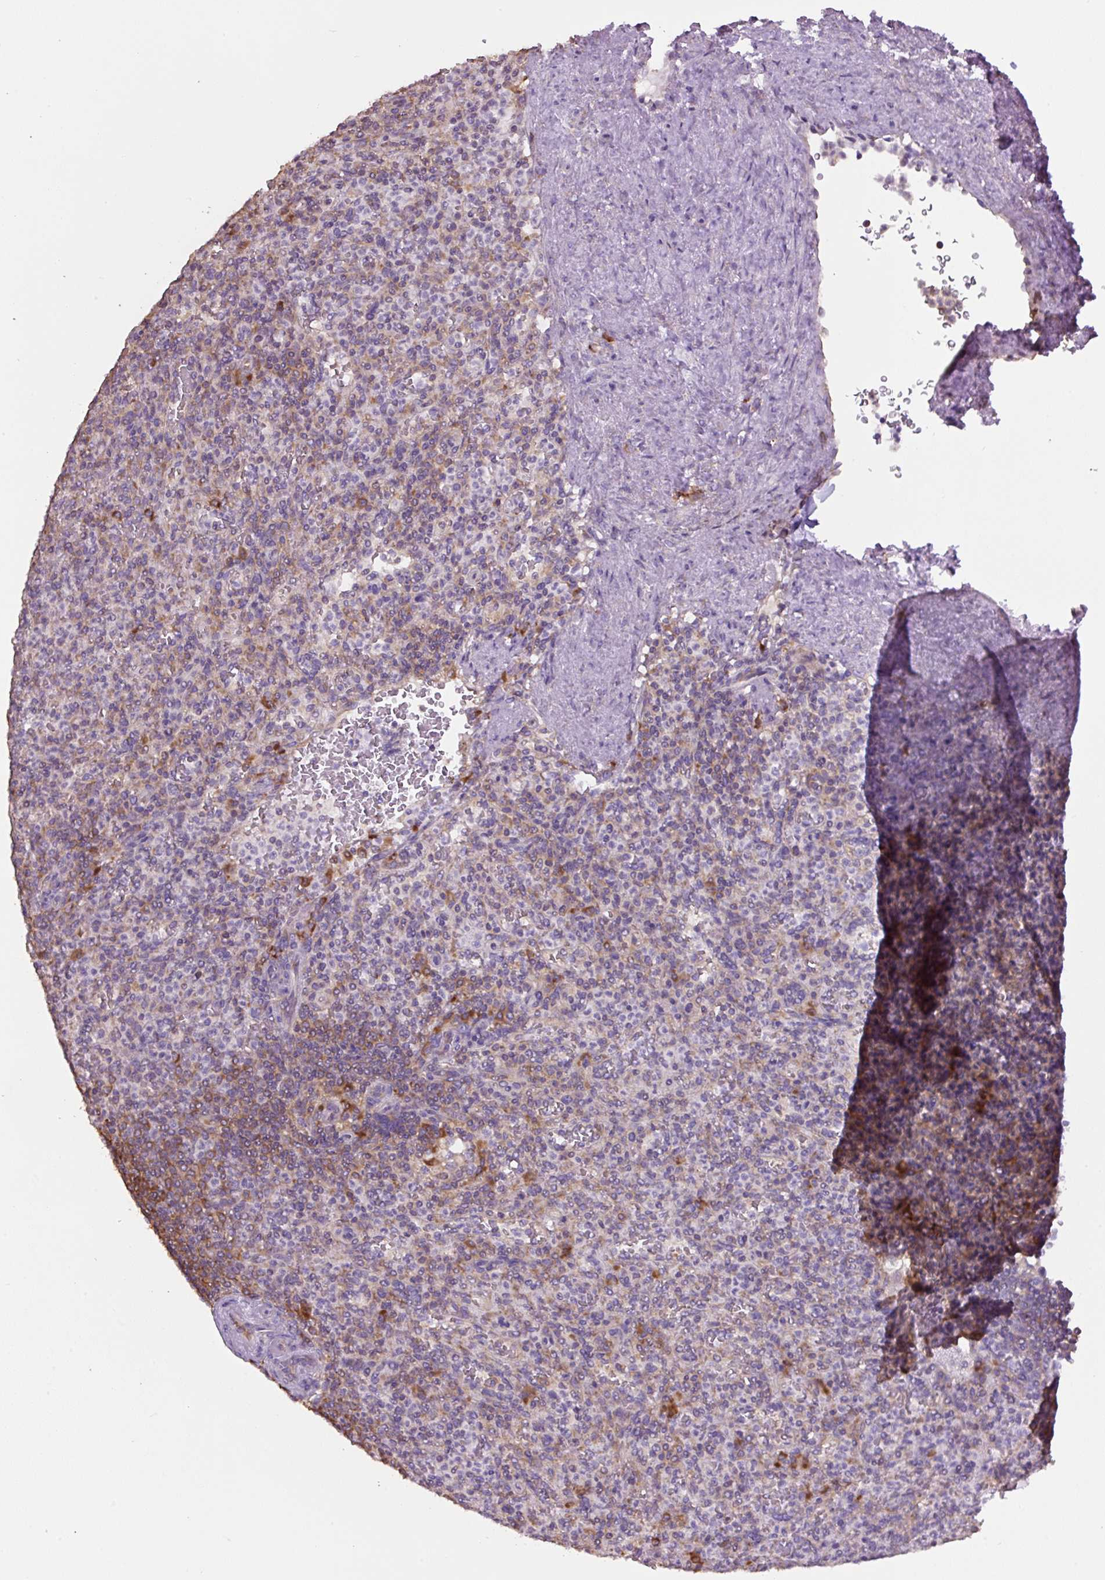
{"staining": {"intensity": "moderate", "quantity": "<25%", "location": "cytoplasmic/membranous"}, "tissue": "spleen", "cell_type": "Cells in red pulp", "image_type": "normal", "snomed": [{"axis": "morphology", "description": "Normal tissue, NOS"}, {"axis": "topography", "description": "Spleen"}], "caption": "Human spleen stained for a protein (brown) exhibits moderate cytoplasmic/membranous positive expression in approximately <25% of cells in red pulp.", "gene": "RPS23", "patient": {"sex": "female", "age": 74}}